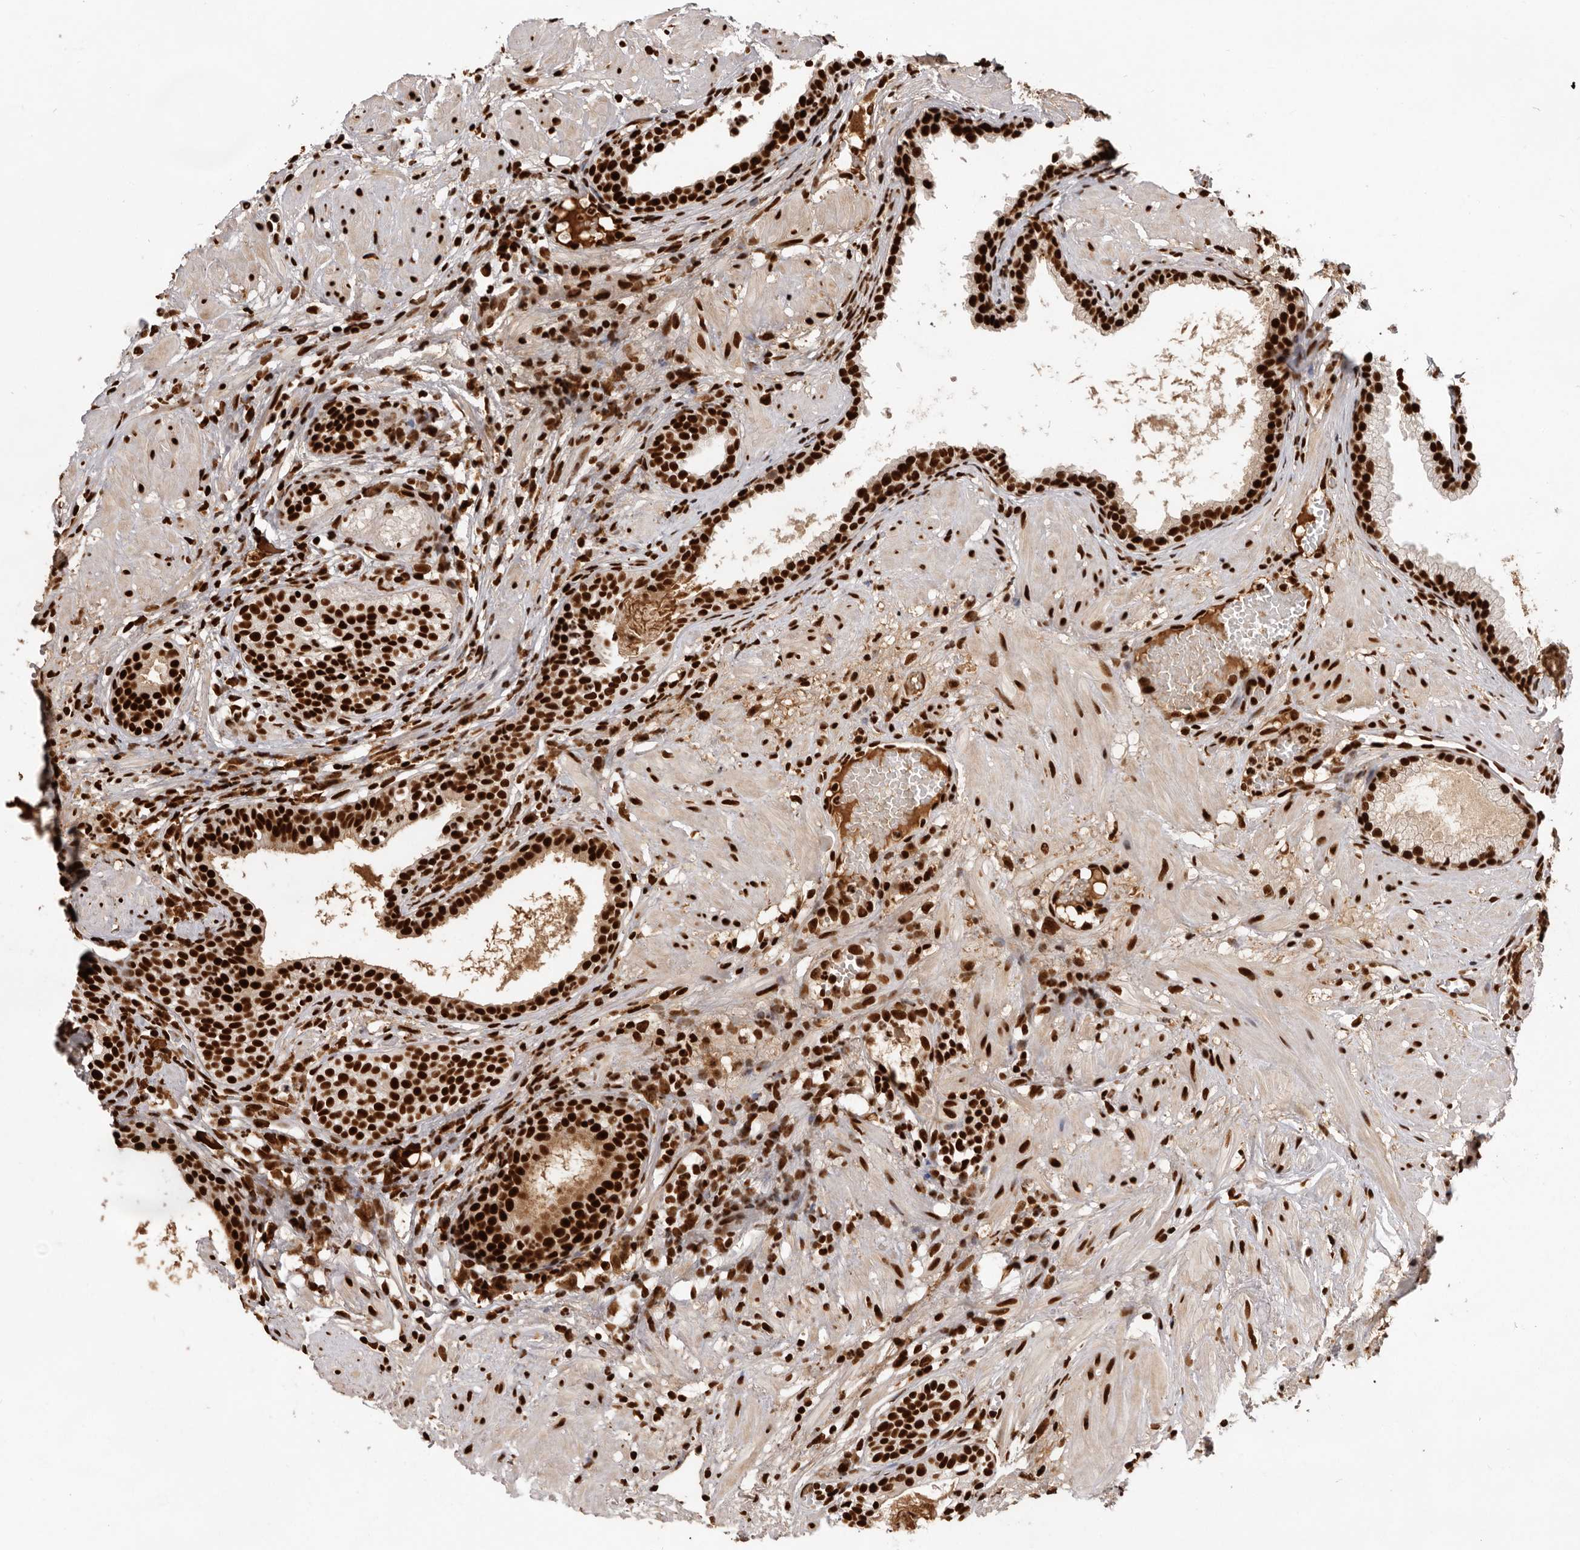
{"staining": {"intensity": "strong", "quantity": ">75%", "location": "nuclear"}, "tissue": "prostate cancer", "cell_type": "Tumor cells", "image_type": "cancer", "snomed": [{"axis": "morphology", "description": "Adenocarcinoma, Low grade"}, {"axis": "topography", "description": "Prostate"}], "caption": "Tumor cells display high levels of strong nuclear positivity in approximately >75% of cells in human prostate cancer.", "gene": "CHTOP", "patient": {"sex": "male", "age": 88}}